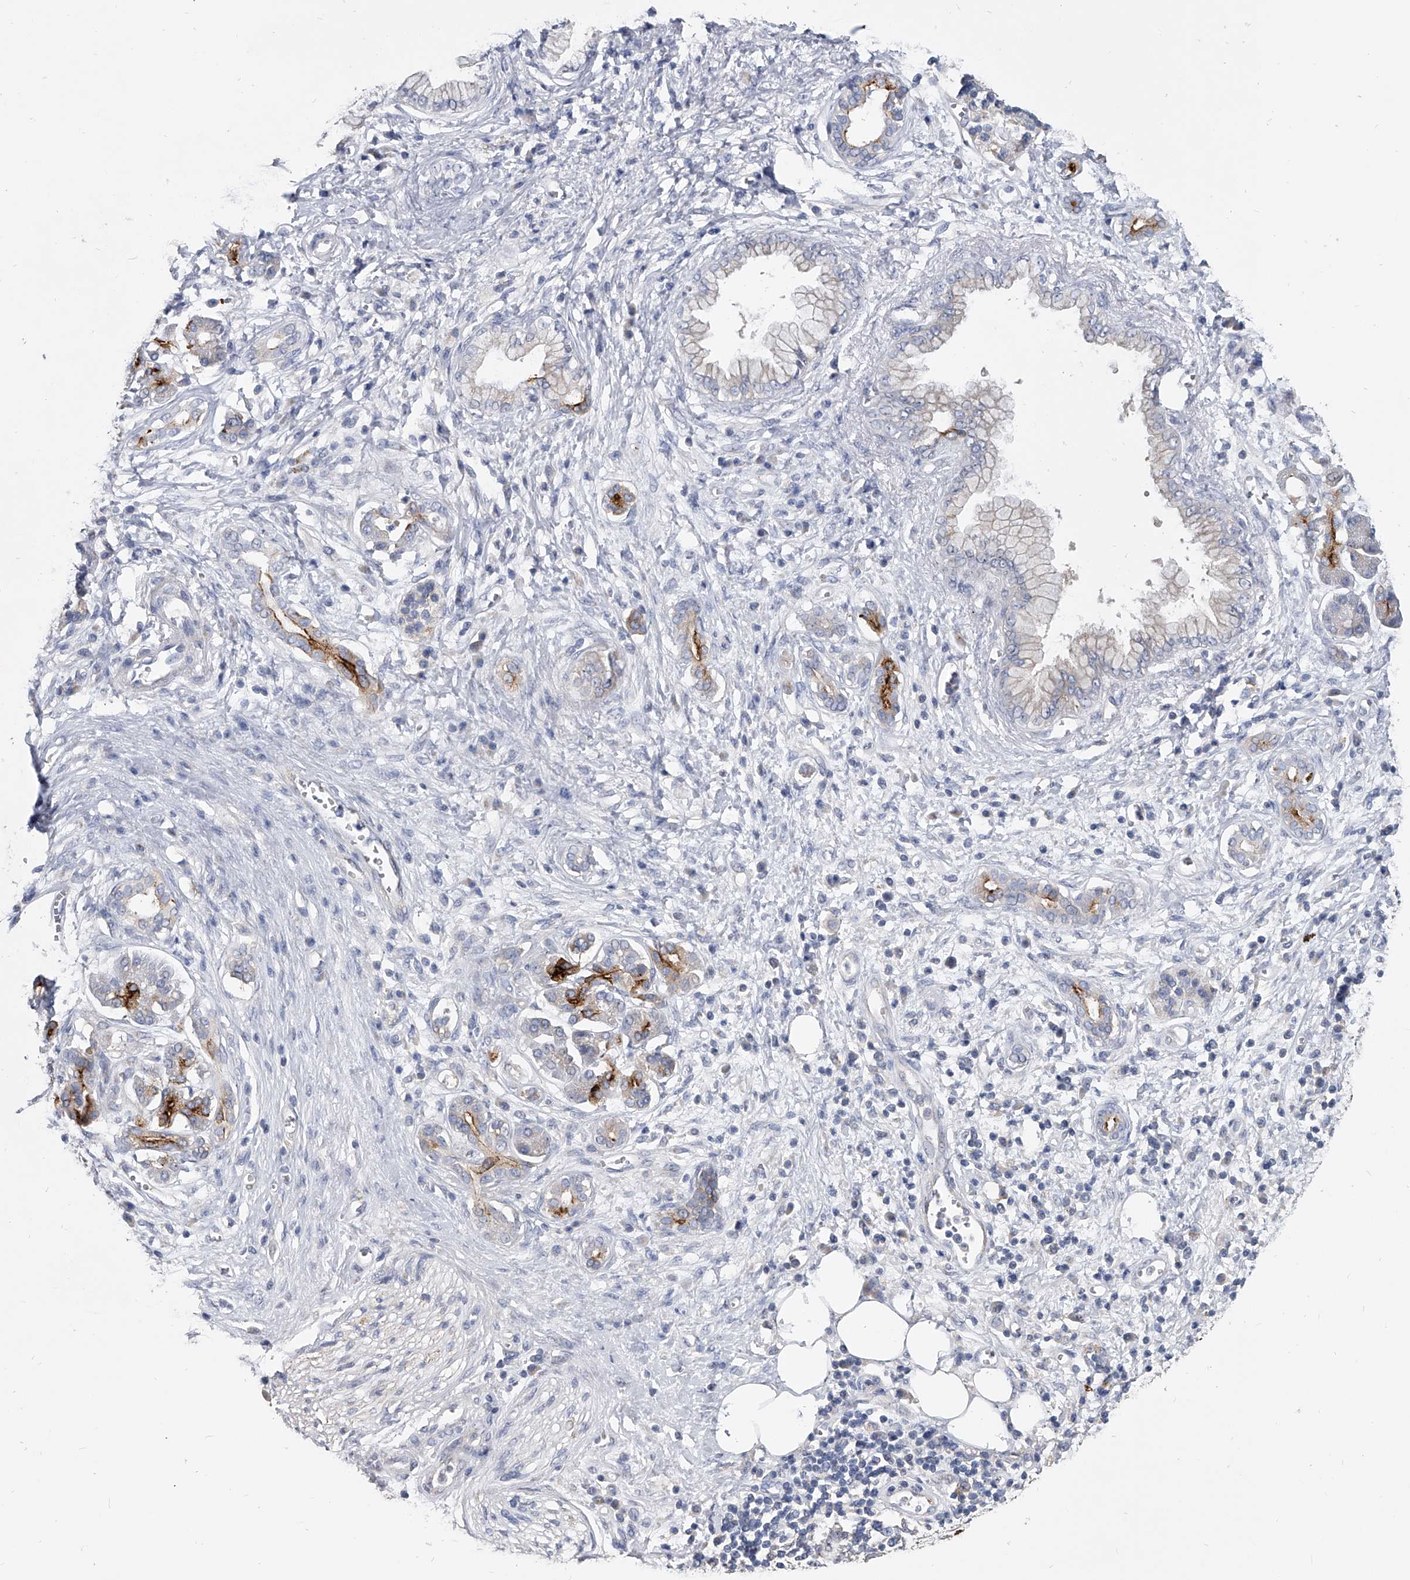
{"staining": {"intensity": "negative", "quantity": "none", "location": "none"}, "tissue": "pancreatic cancer", "cell_type": "Tumor cells", "image_type": "cancer", "snomed": [{"axis": "morphology", "description": "Adenocarcinoma, NOS"}, {"axis": "topography", "description": "Pancreas"}], "caption": "This image is of pancreatic adenocarcinoma stained with immunohistochemistry (IHC) to label a protein in brown with the nuclei are counter-stained blue. There is no positivity in tumor cells.", "gene": "SPP1", "patient": {"sex": "male", "age": 78}}